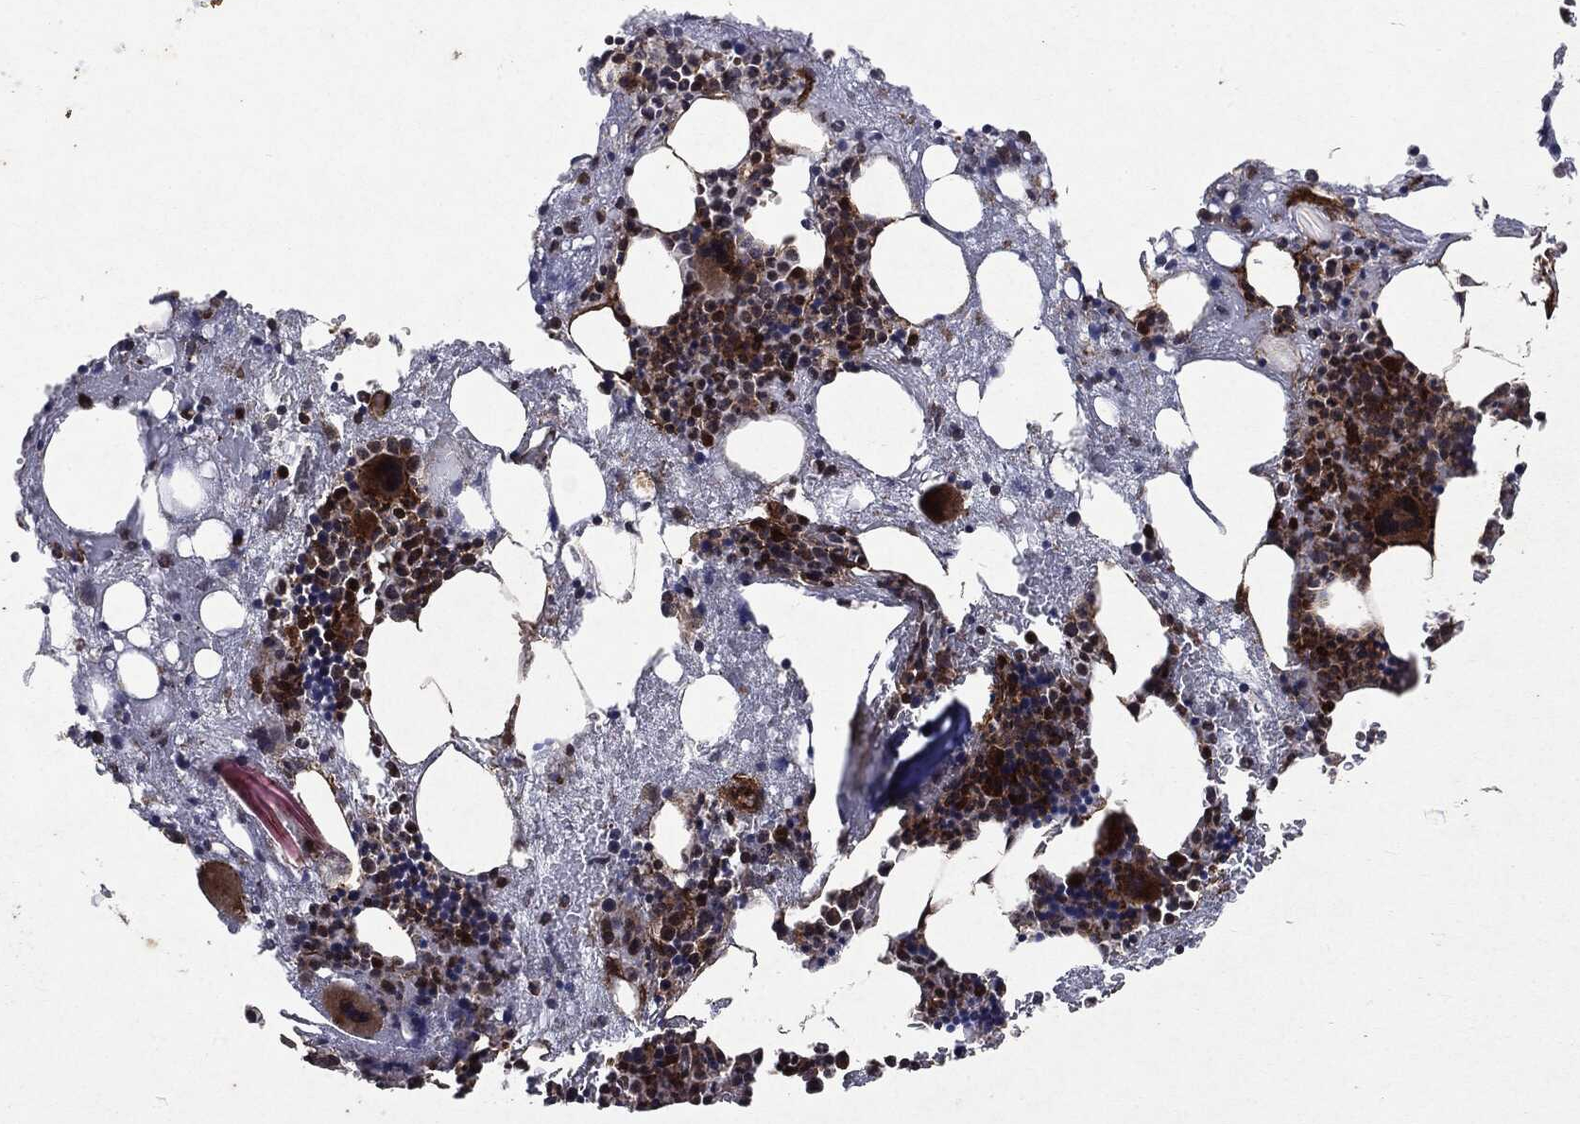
{"staining": {"intensity": "moderate", "quantity": ">75%", "location": "cytoplasmic/membranous"}, "tissue": "bone marrow", "cell_type": "Hematopoietic cells", "image_type": "normal", "snomed": [{"axis": "morphology", "description": "Normal tissue, NOS"}, {"axis": "topography", "description": "Bone marrow"}], "caption": "Immunohistochemical staining of normal human bone marrow displays >75% levels of moderate cytoplasmic/membranous protein positivity in about >75% of hematopoietic cells.", "gene": "PTEN", "patient": {"sex": "female", "age": 54}}